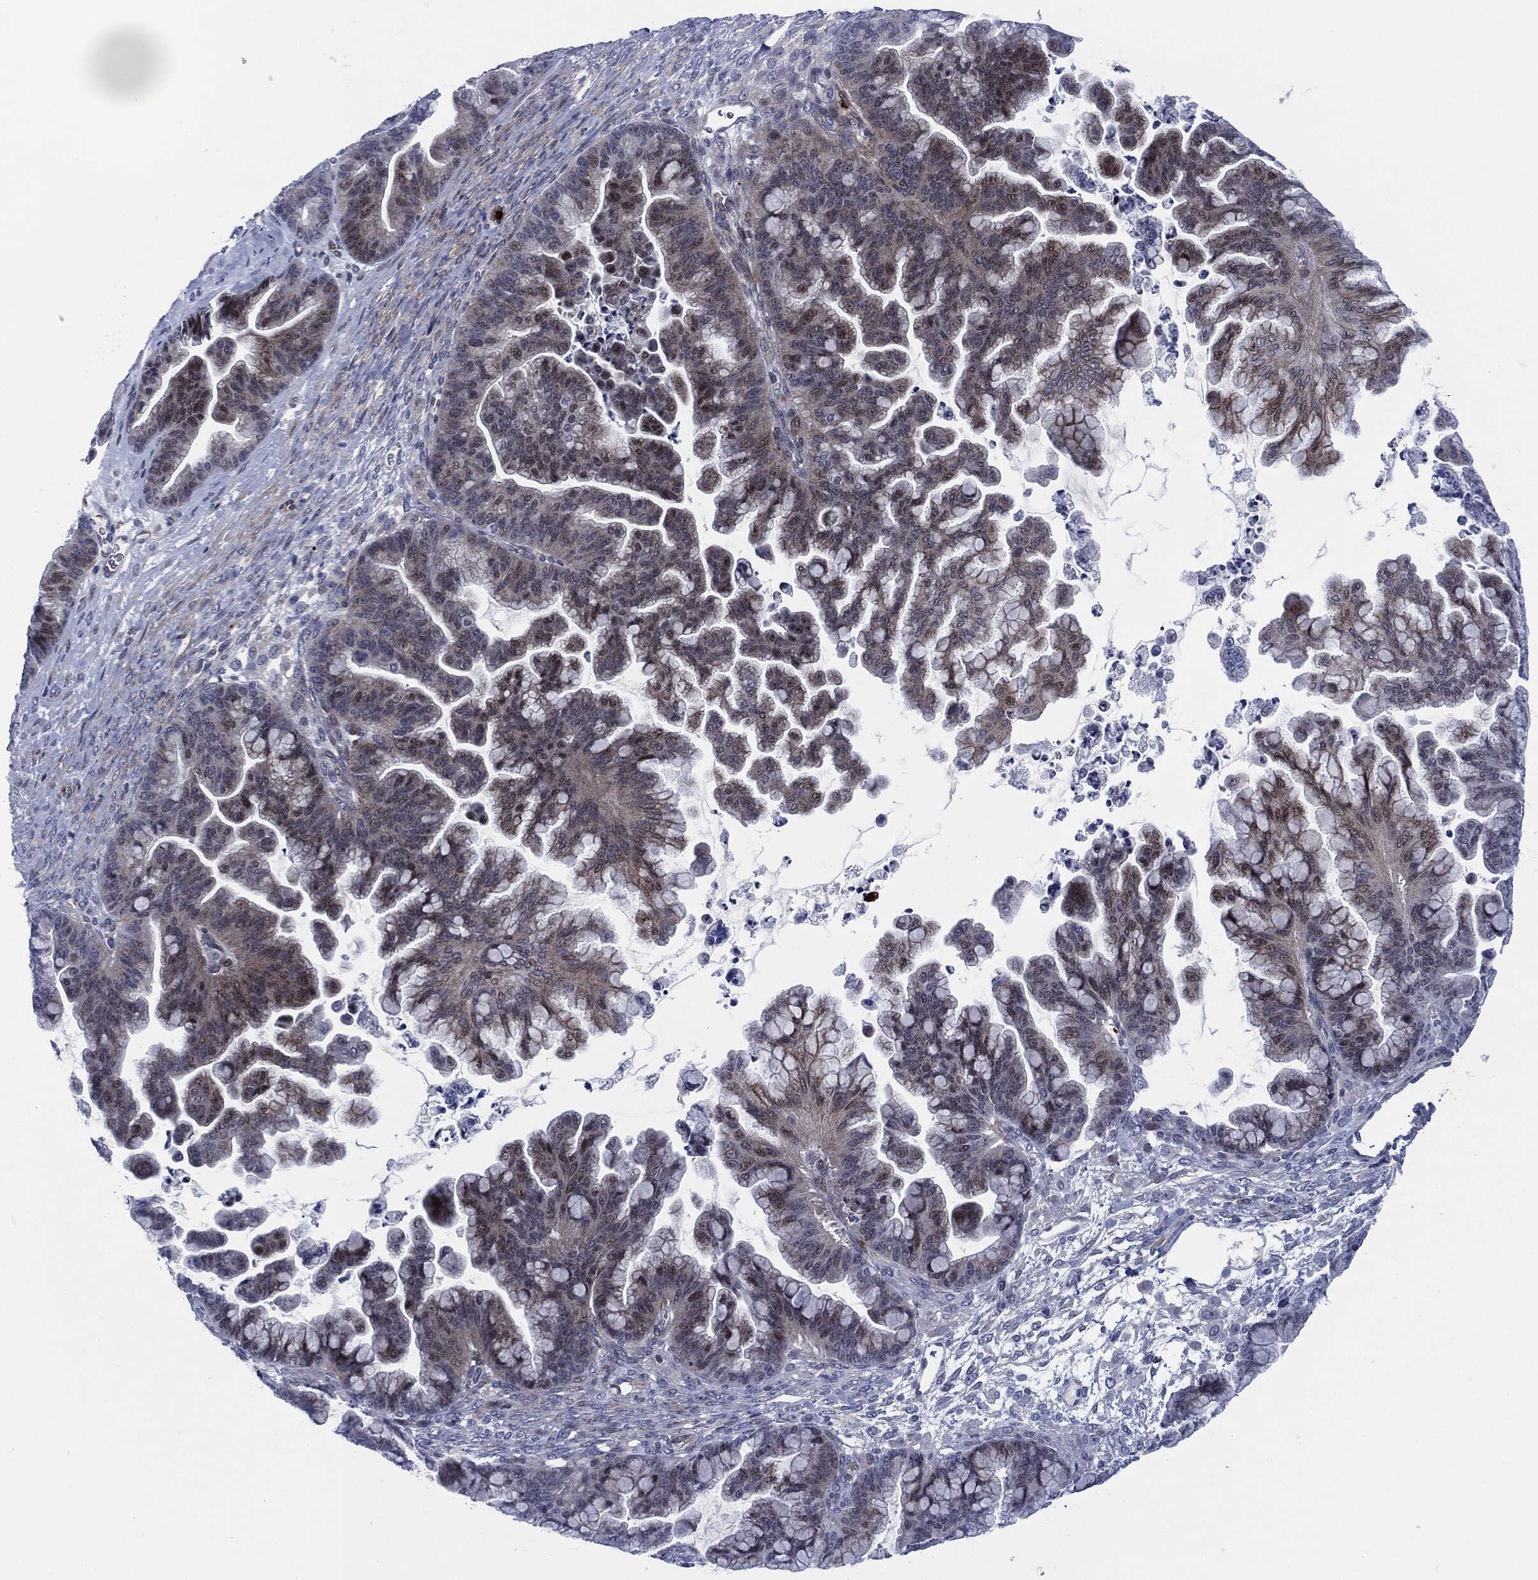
{"staining": {"intensity": "weak", "quantity": "25%-75%", "location": "nuclear"}, "tissue": "ovarian cancer", "cell_type": "Tumor cells", "image_type": "cancer", "snomed": [{"axis": "morphology", "description": "Cystadenocarcinoma, mucinous, NOS"}, {"axis": "topography", "description": "Ovary"}], "caption": "A brown stain shows weak nuclear expression of a protein in human mucinous cystadenocarcinoma (ovarian) tumor cells.", "gene": "MPO", "patient": {"sex": "female", "age": 67}}